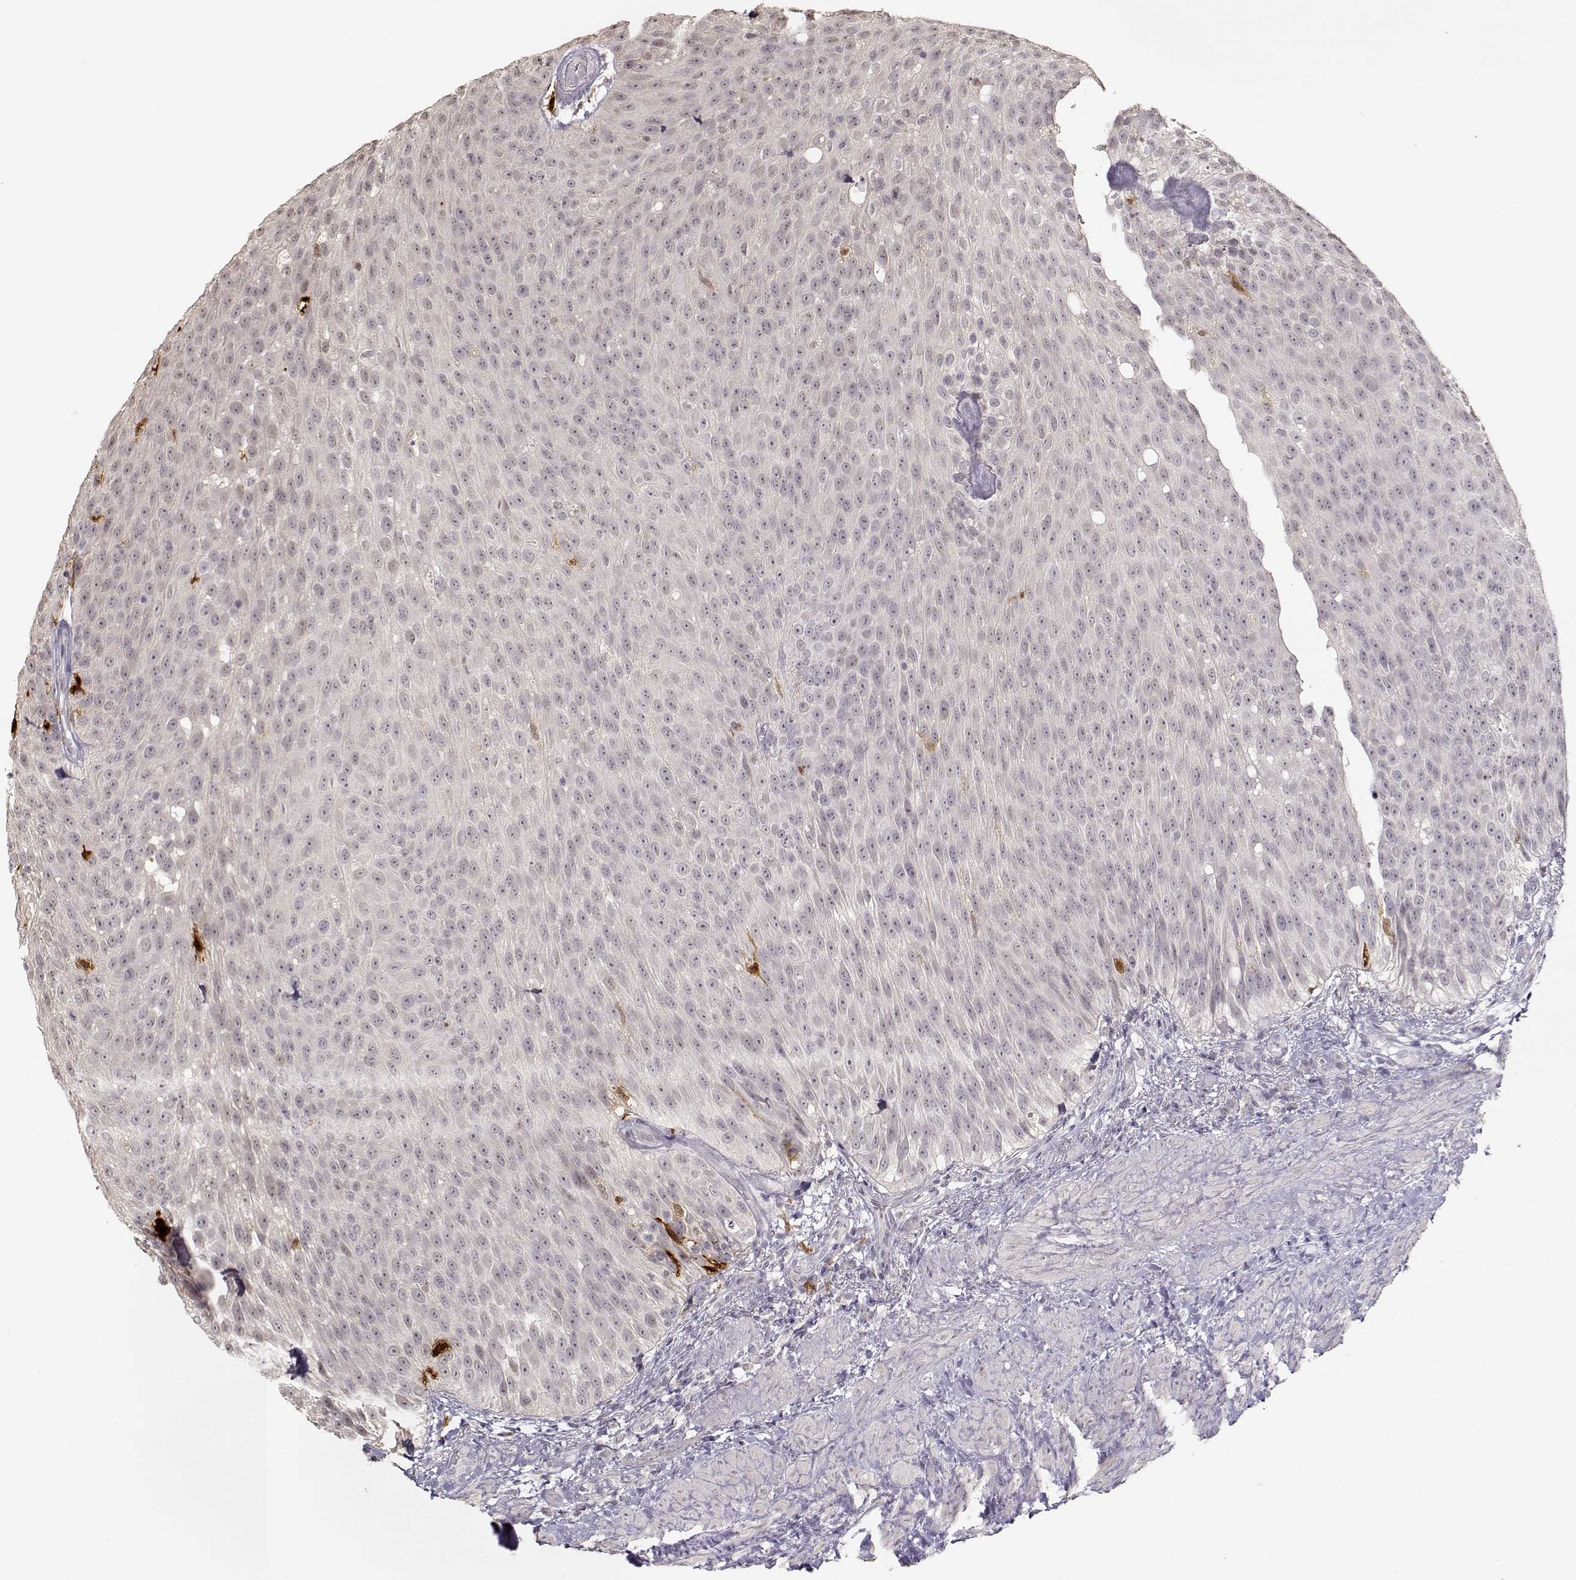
{"staining": {"intensity": "negative", "quantity": "none", "location": "none"}, "tissue": "urothelial cancer", "cell_type": "Tumor cells", "image_type": "cancer", "snomed": [{"axis": "morphology", "description": "Urothelial carcinoma, Low grade"}, {"axis": "topography", "description": "Urinary bladder"}], "caption": "A histopathology image of human urothelial cancer is negative for staining in tumor cells.", "gene": "S100B", "patient": {"sex": "male", "age": 78}}